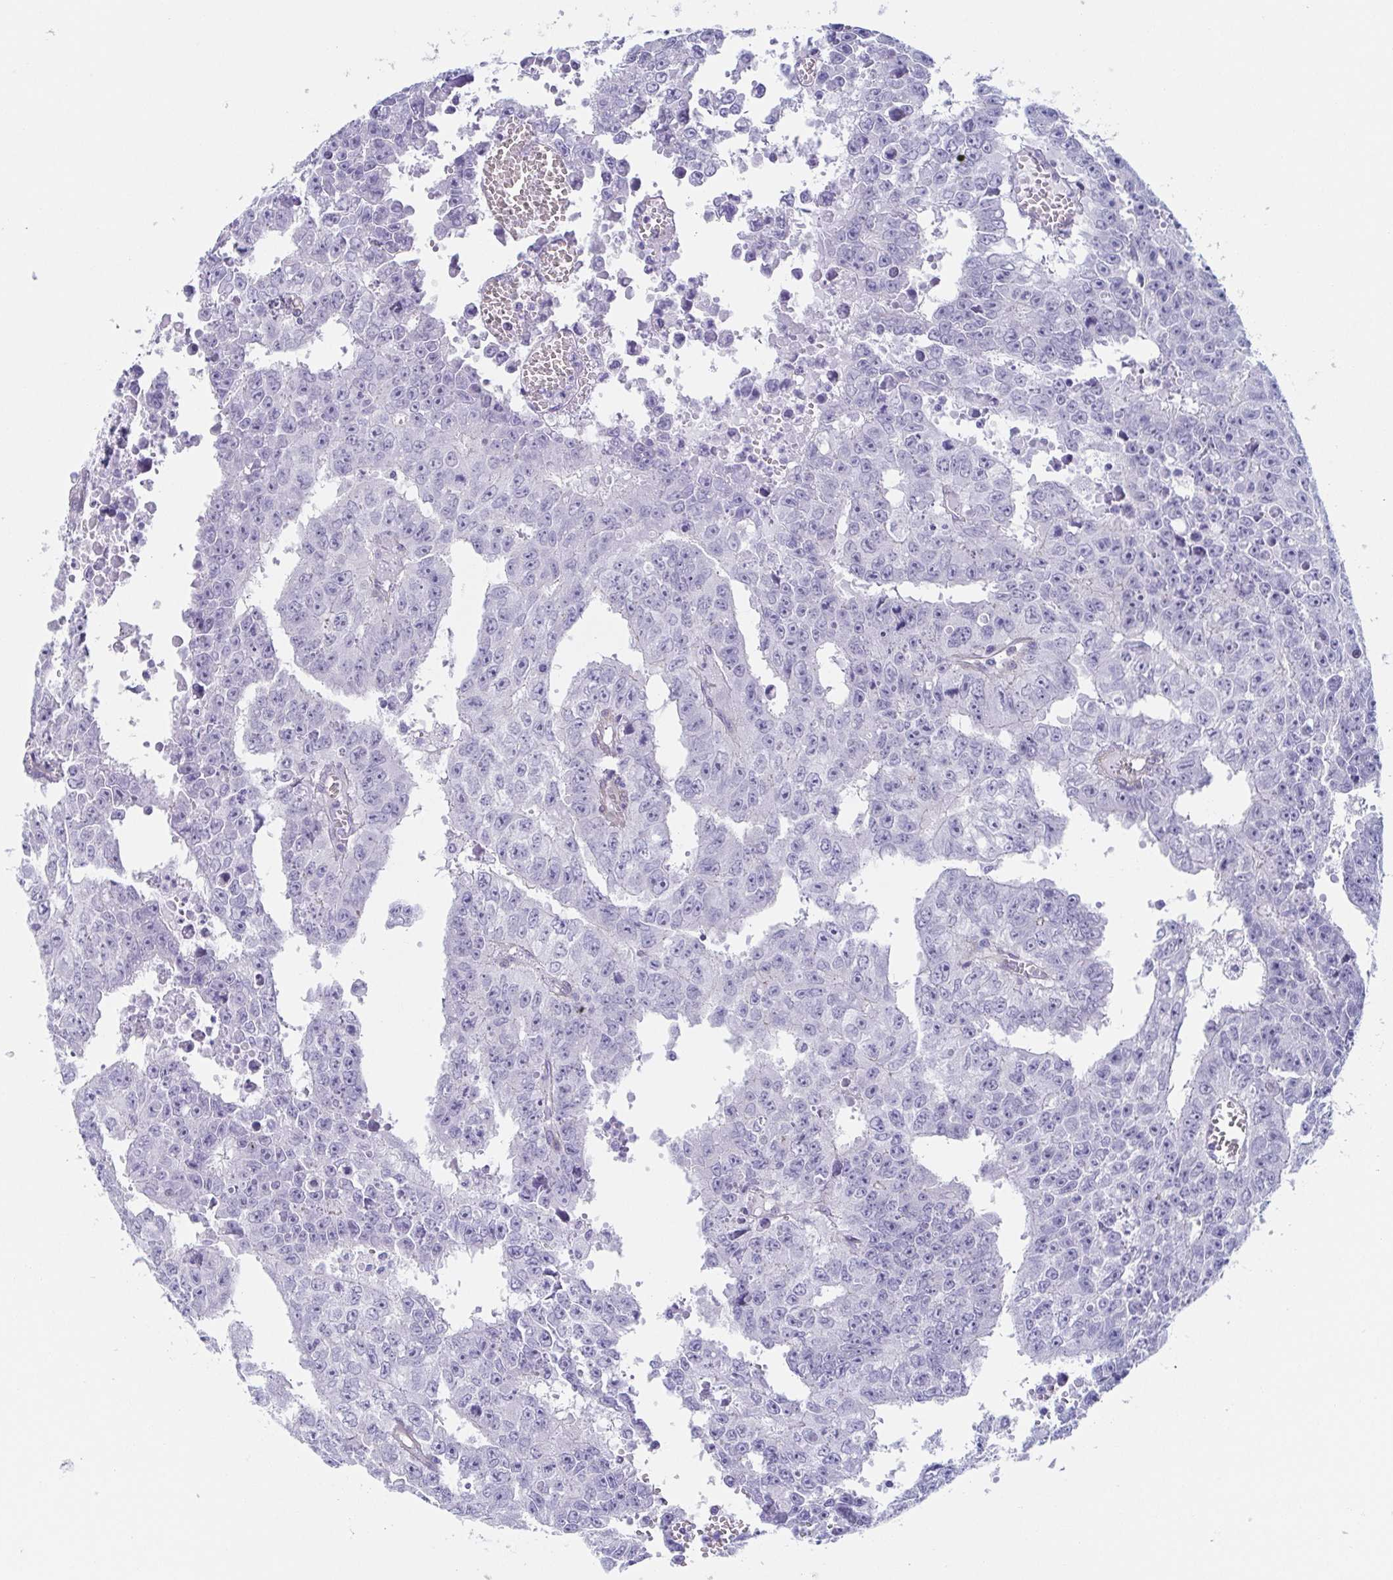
{"staining": {"intensity": "negative", "quantity": "none", "location": "none"}, "tissue": "testis cancer", "cell_type": "Tumor cells", "image_type": "cancer", "snomed": [{"axis": "morphology", "description": "Carcinoma, Embryonal, NOS"}, {"axis": "morphology", "description": "Teratoma, malignant, NOS"}, {"axis": "topography", "description": "Testis"}], "caption": "Testis cancer (embryonal carcinoma) was stained to show a protein in brown. There is no significant expression in tumor cells.", "gene": "DYNC1I1", "patient": {"sex": "male", "age": 24}}